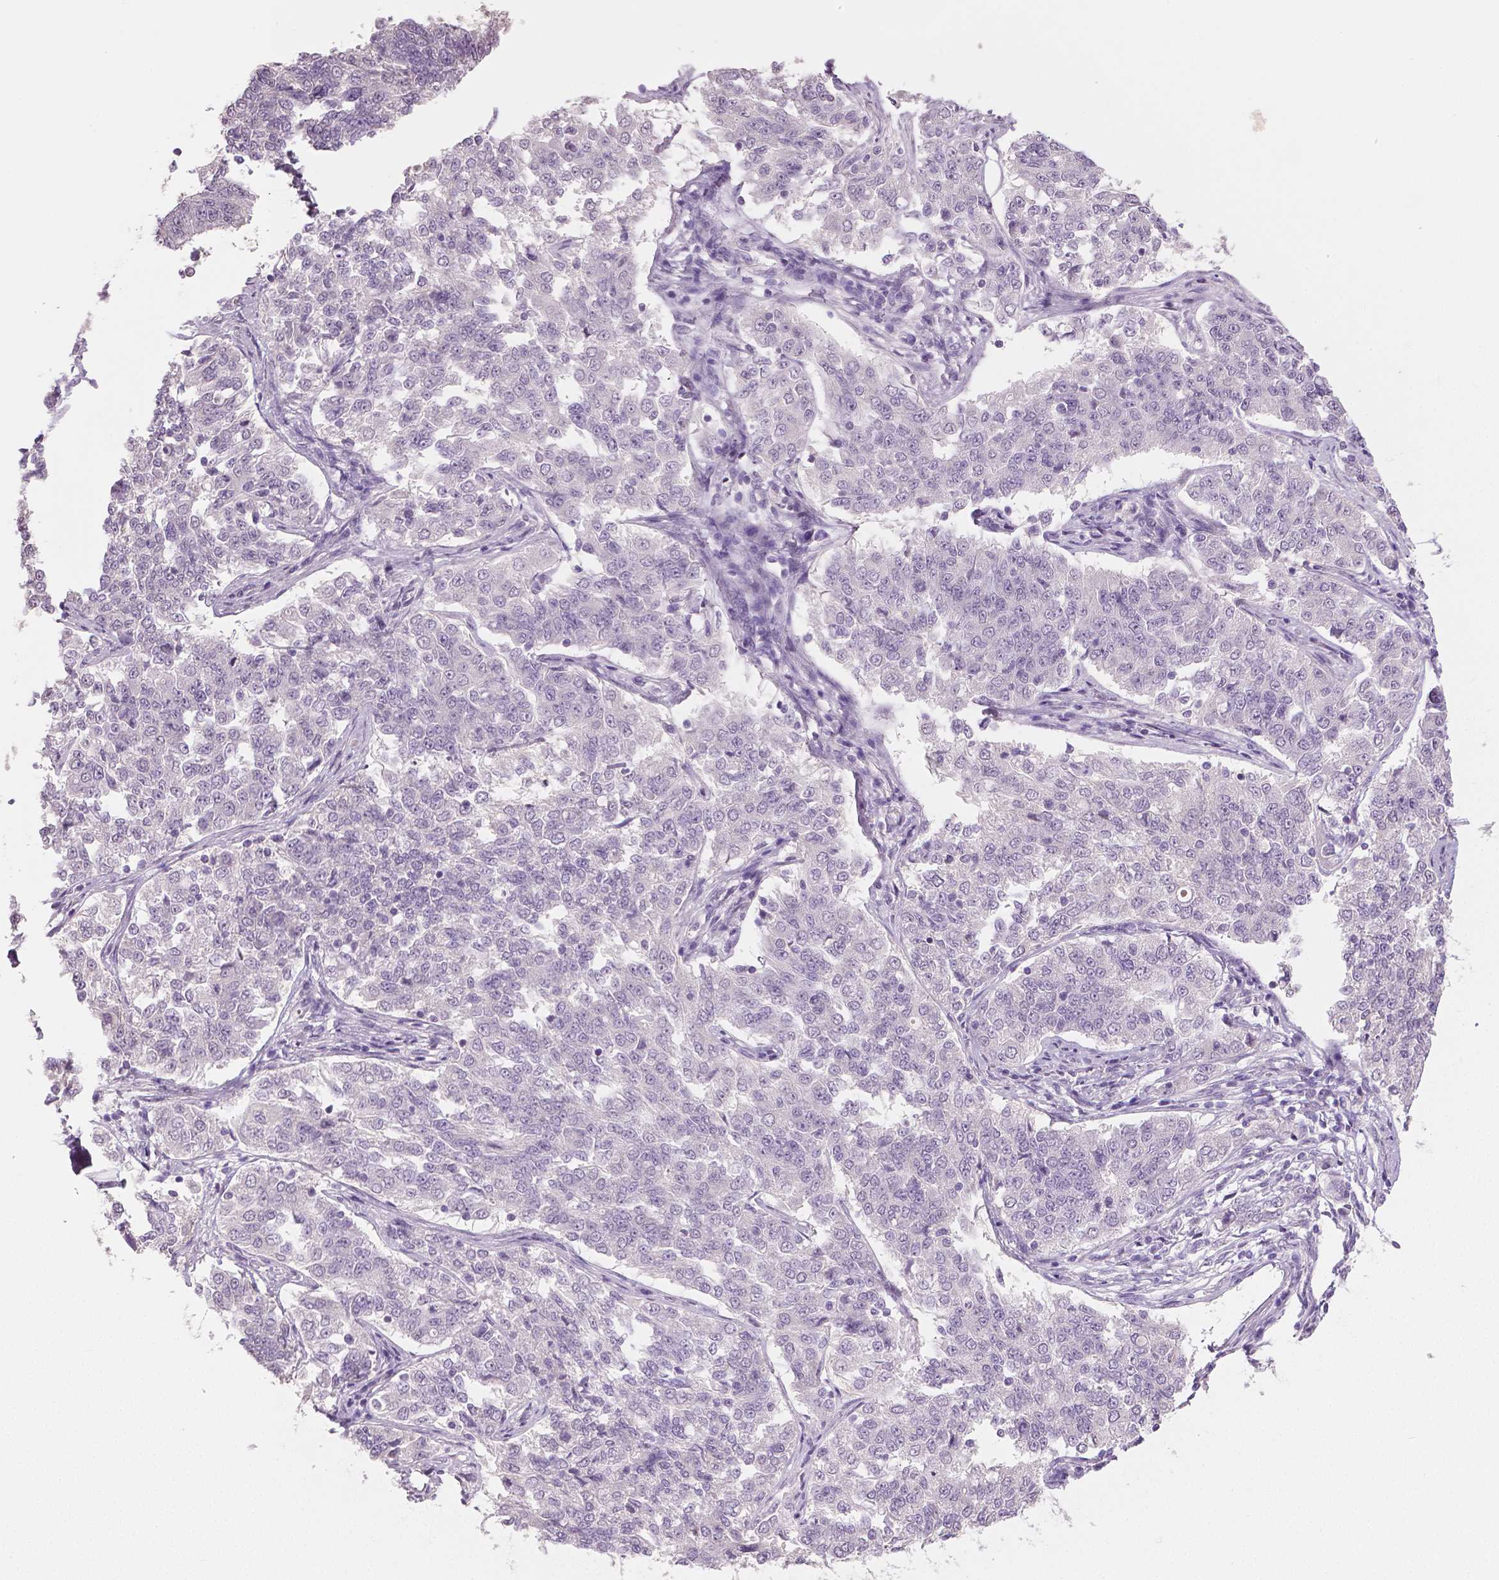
{"staining": {"intensity": "negative", "quantity": "none", "location": "none"}, "tissue": "endometrial cancer", "cell_type": "Tumor cells", "image_type": "cancer", "snomed": [{"axis": "morphology", "description": "Adenocarcinoma, NOS"}, {"axis": "topography", "description": "Endometrium"}], "caption": "A high-resolution micrograph shows immunohistochemistry staining of endometrial cancer, which exhibits no significant staining in tumor cells. (Stains: DAB IHC with hematoxylin counter stain, Microscopy: brightfield microscopy at high magnification).", "gene": "NECAB1", "patient": {"sex": "female", "age": 43}}